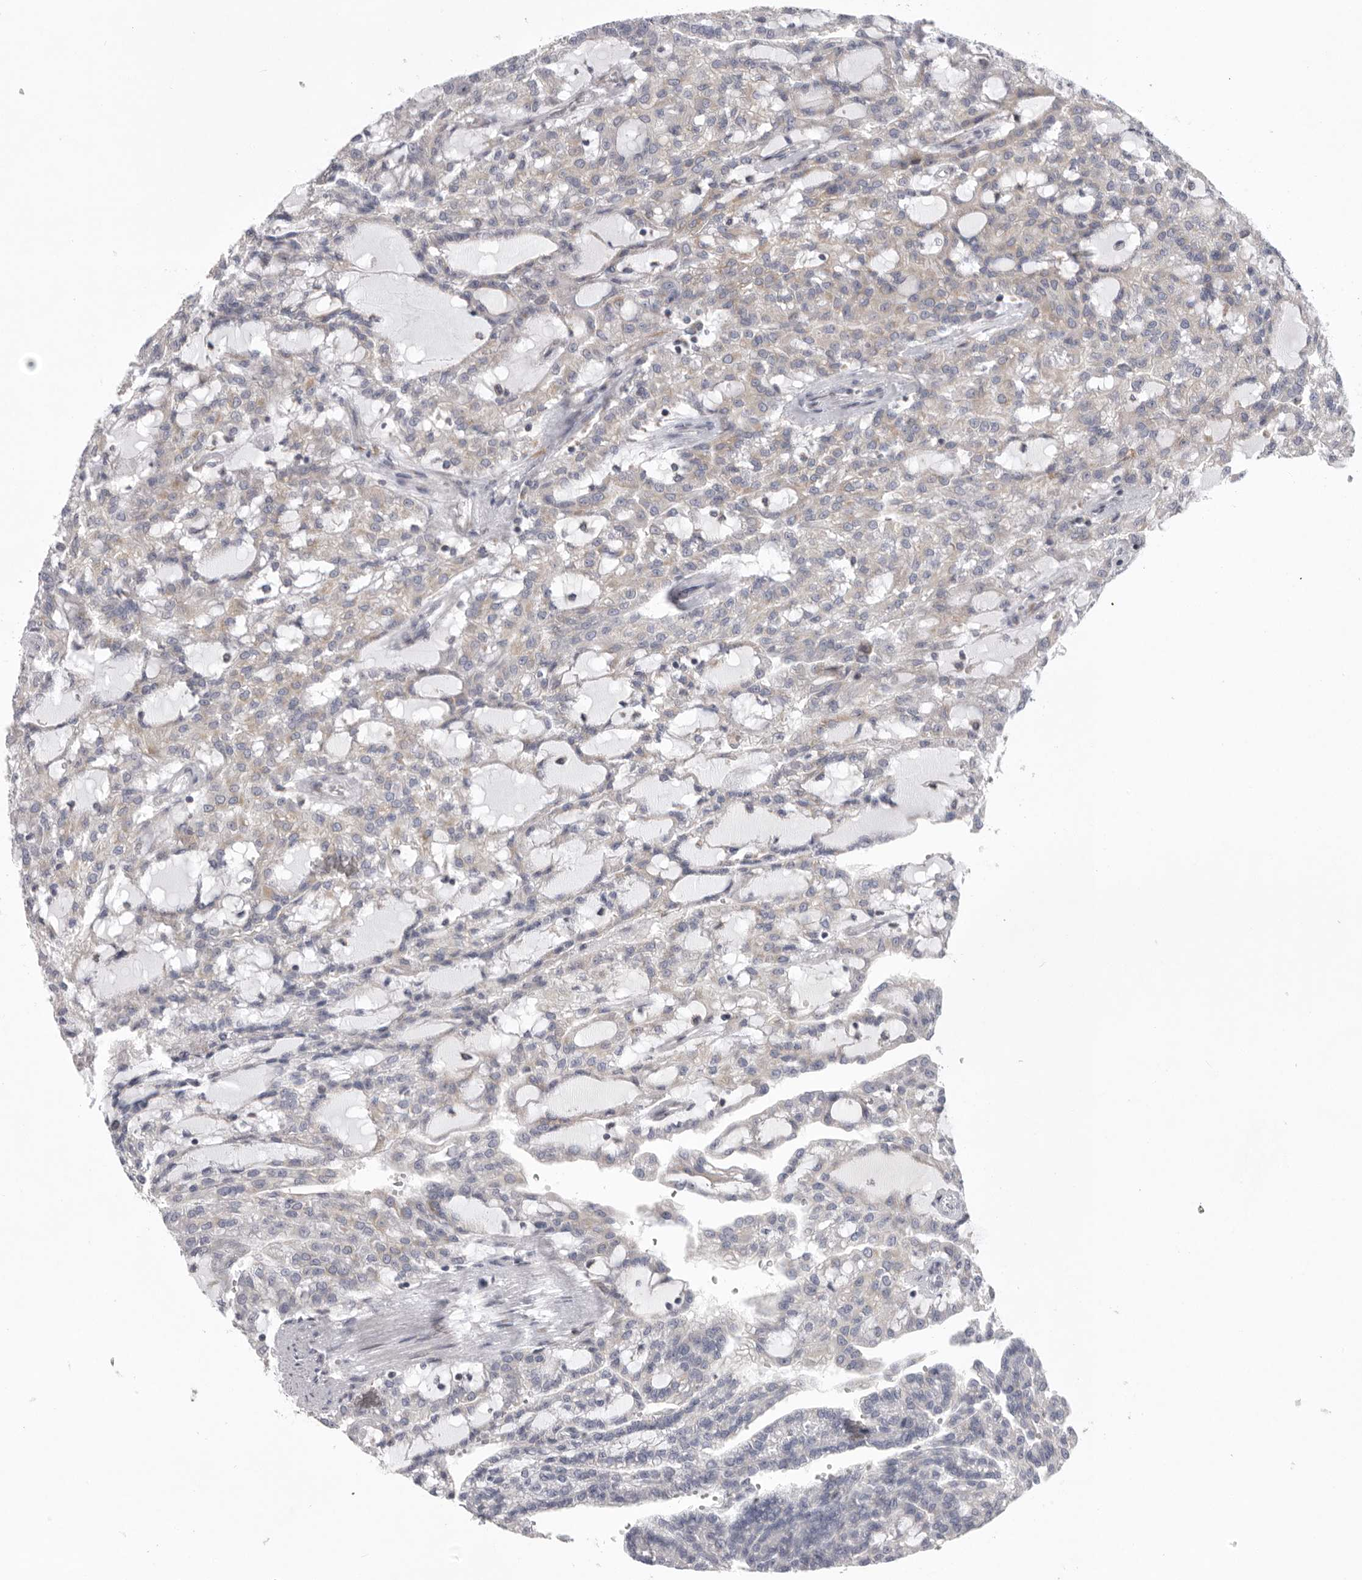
{"staining": {"intensity": "negative", "quantity": "none", "location": "none"}, "tissue": "renal cancer", "cell_type": "Tumor cells", "image_type": "cancer", "snomed": [{"axis": "morphology", "description": "Adenocarcinoma, NOS"}, {"axis": "topography", "description": "Kidney"}], "caption": "Immunohistochemical staining of renal adenocarcinoma displays no significant expression in tumor cells.", "gene": "USP24", "patient": {"sex": "male", "age": 63}}